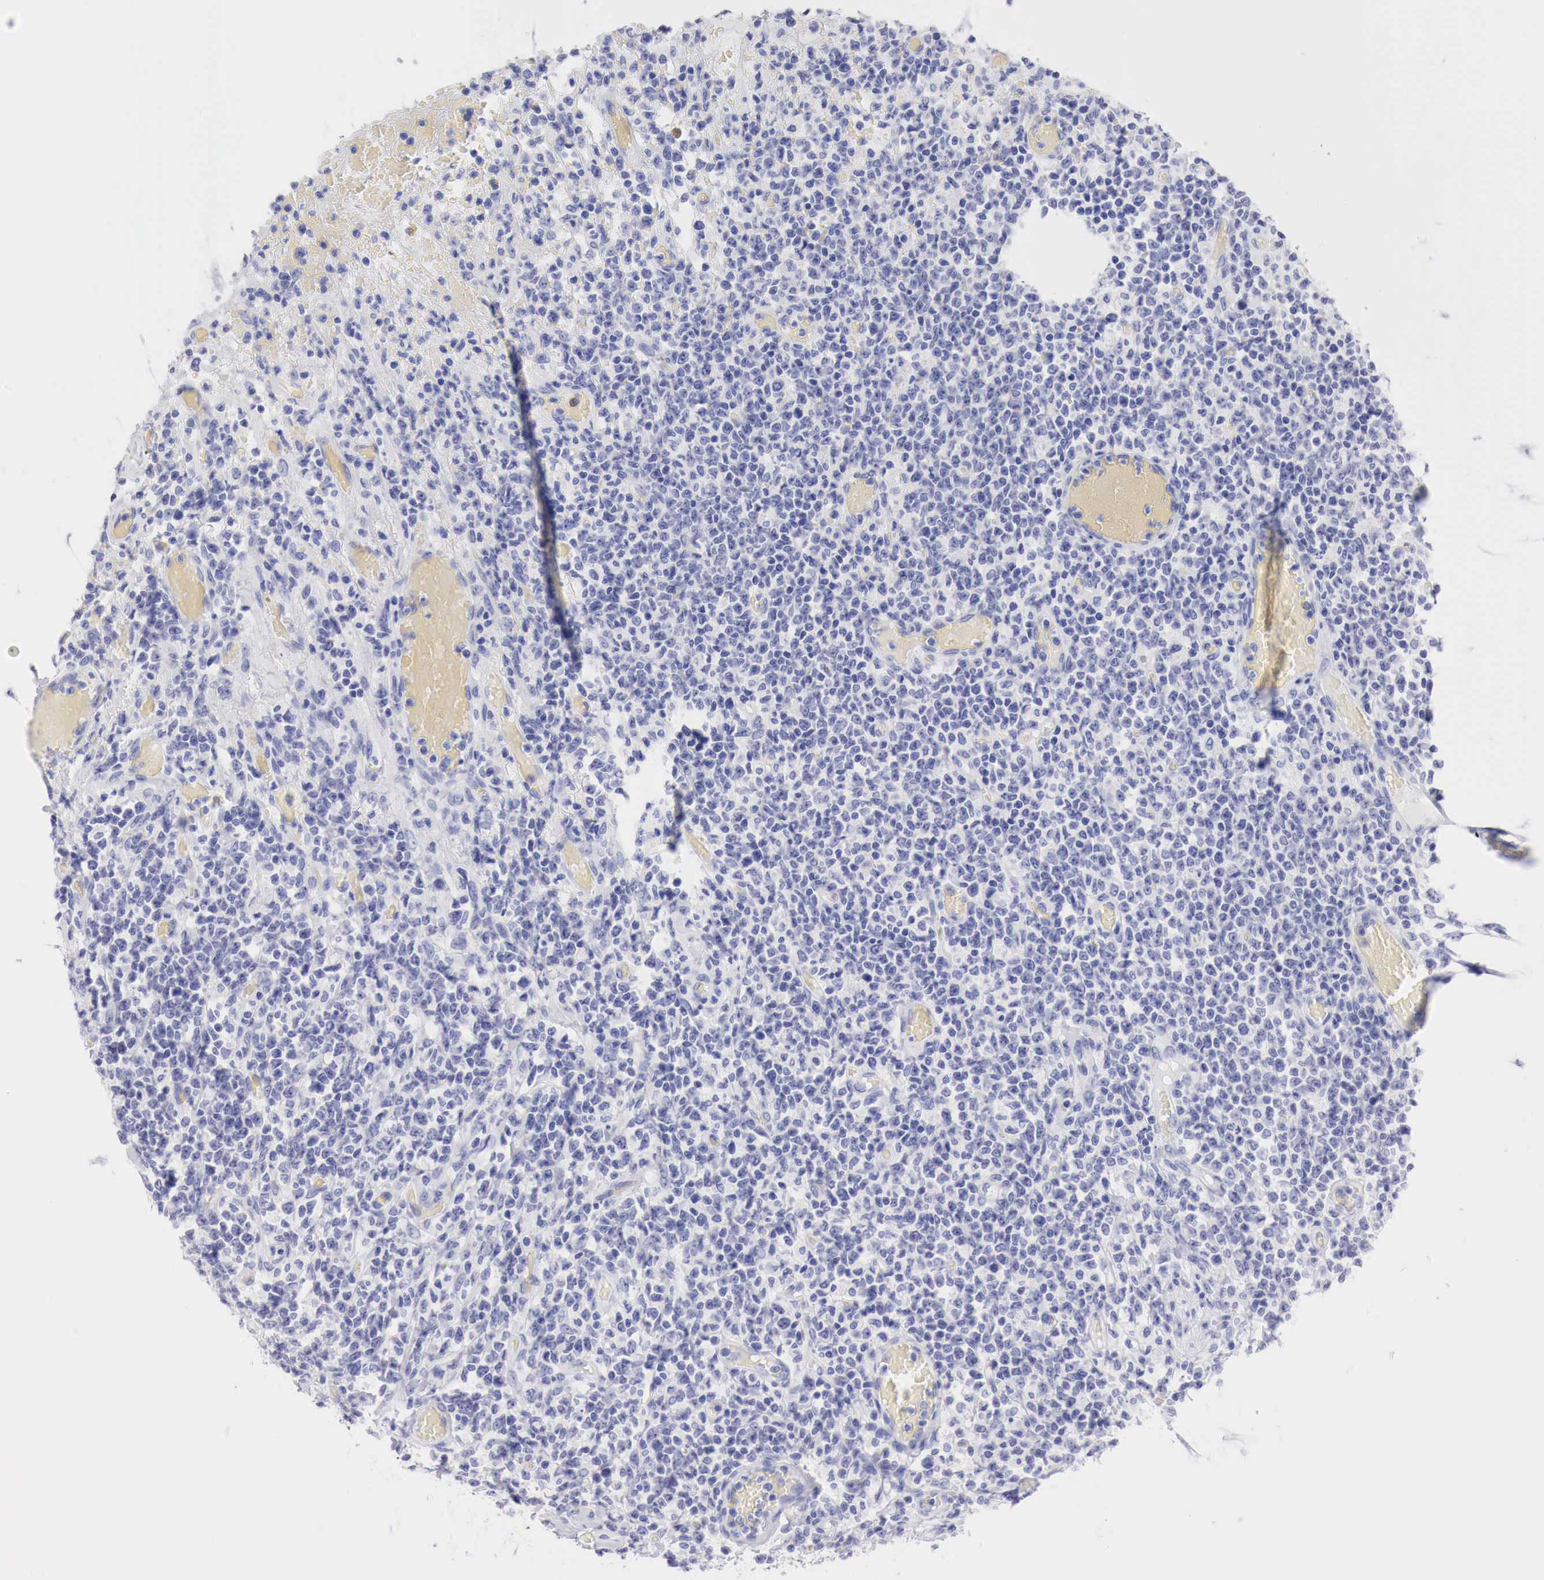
{"staining": {"intensity": "negative", "quantity": "none", "location": "none"}, "tissue": "lymphoma", "cell_type": "Tumor cells", "image_type": "cancer", "snomed": [{"axis": "morphology", "description": "Malignant lymphoma, non-Hodgkin's type, High grade"}, {"axis": "topography", "description": "Colon"}], "caption": "The immunohistochemistry photomicrograph has no significant expression in tumor cells of malignant lymphoma, non-Hodgkin's type (high-grade) tissue. Nuclei are stained in blue.", "gene": "TYR", "patient": {"sex": "male", "age": 82}}